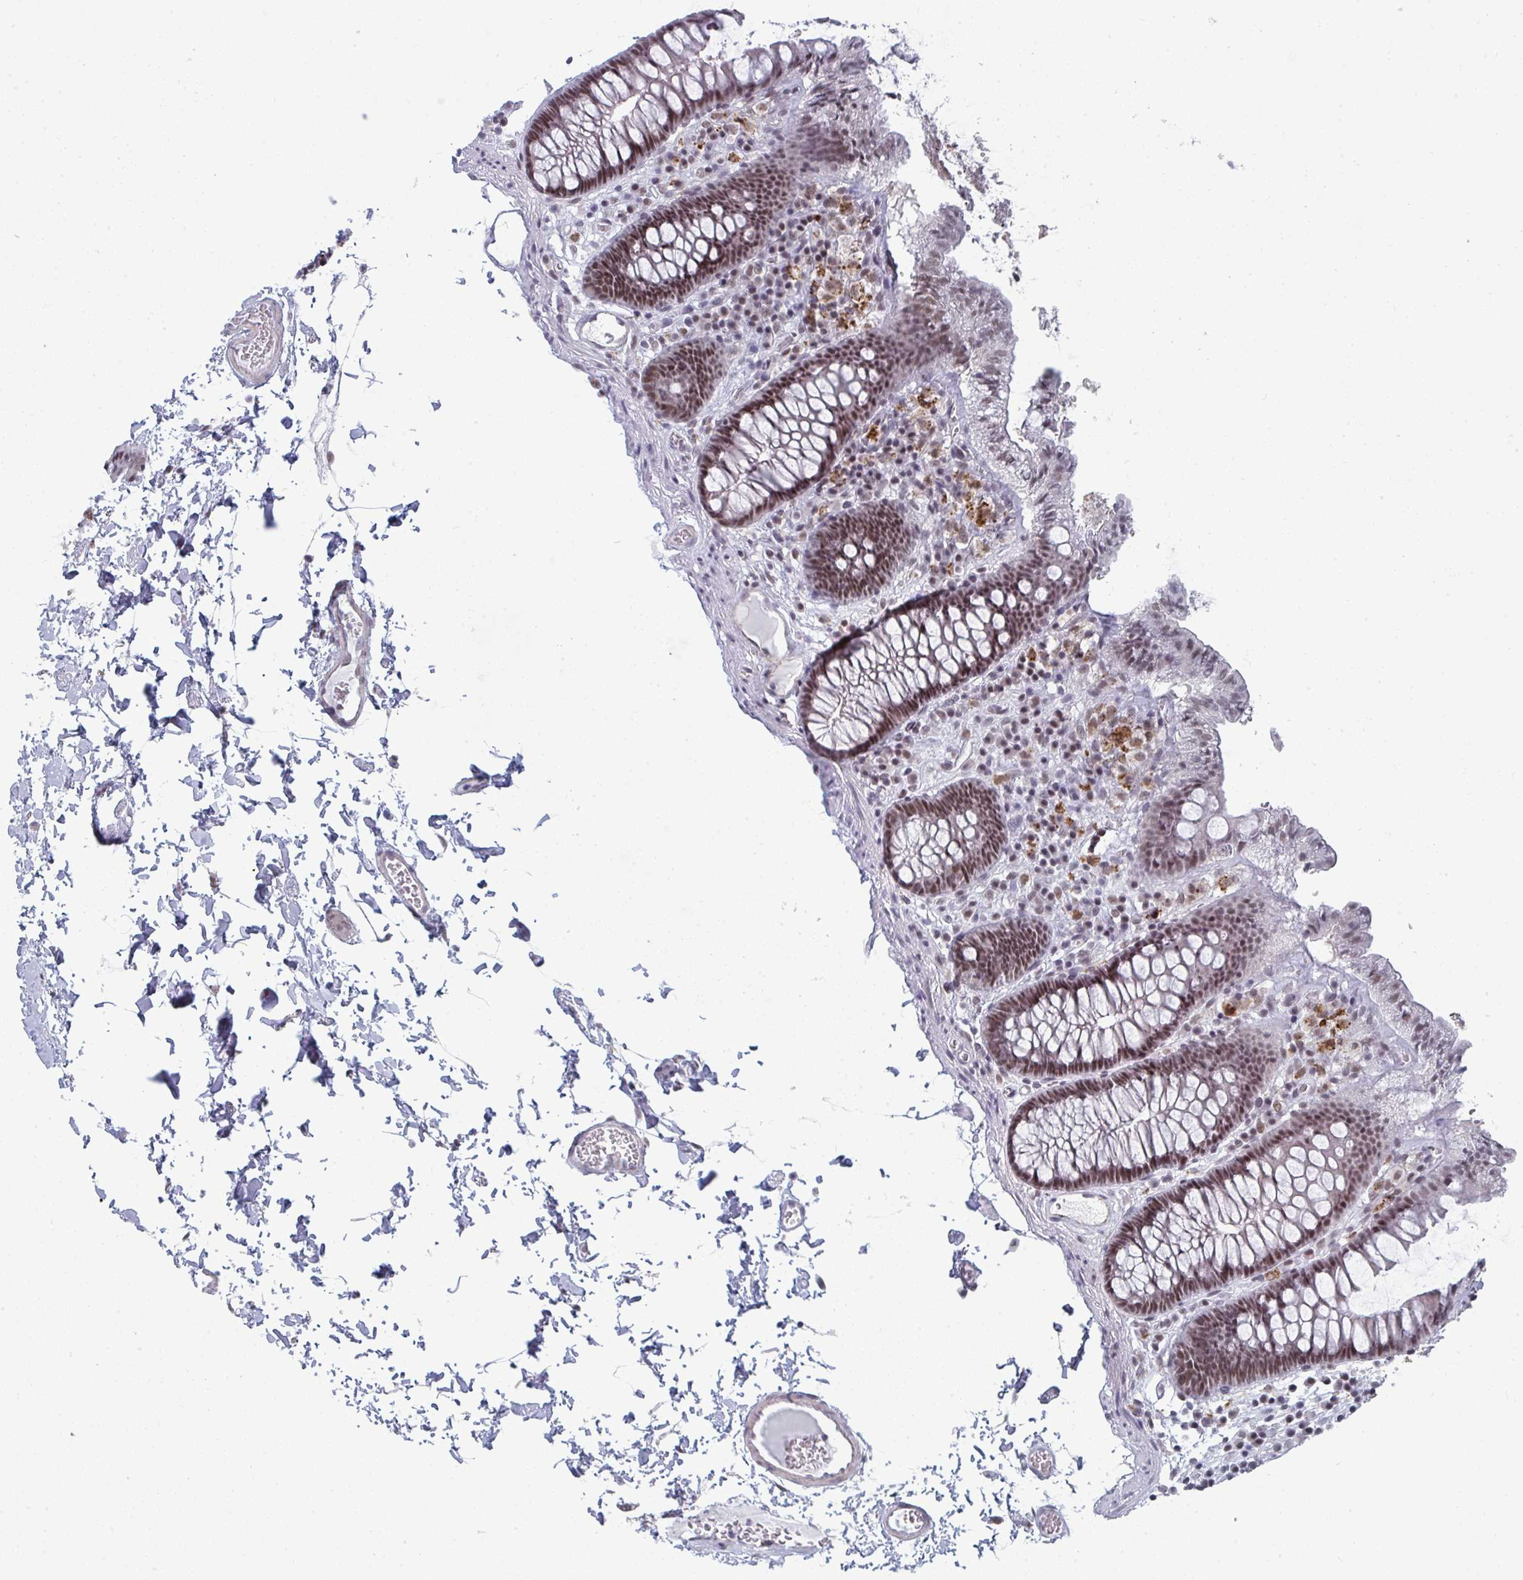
{"staining": {"intensity": "negative", "quantity": "none", "location": "none"}, "tissue": "colon", "cell_type": "Endothelial cells", "image_type": "normal", "snomed": [{"axis": "morphology", "description": "Normal tissue, NOS"}, {"axis": "topography", "description": "Colon"}, {"axis": "topography", "description": "Peripheral nerve tissue"}], "caption": "Colon was stained to show a protein in brown. There is no significant positivity in endothelial cells. Nuclei are stained in blue.", "gene": "ATF1", "patient": {"sex": "male", "age": 84}}